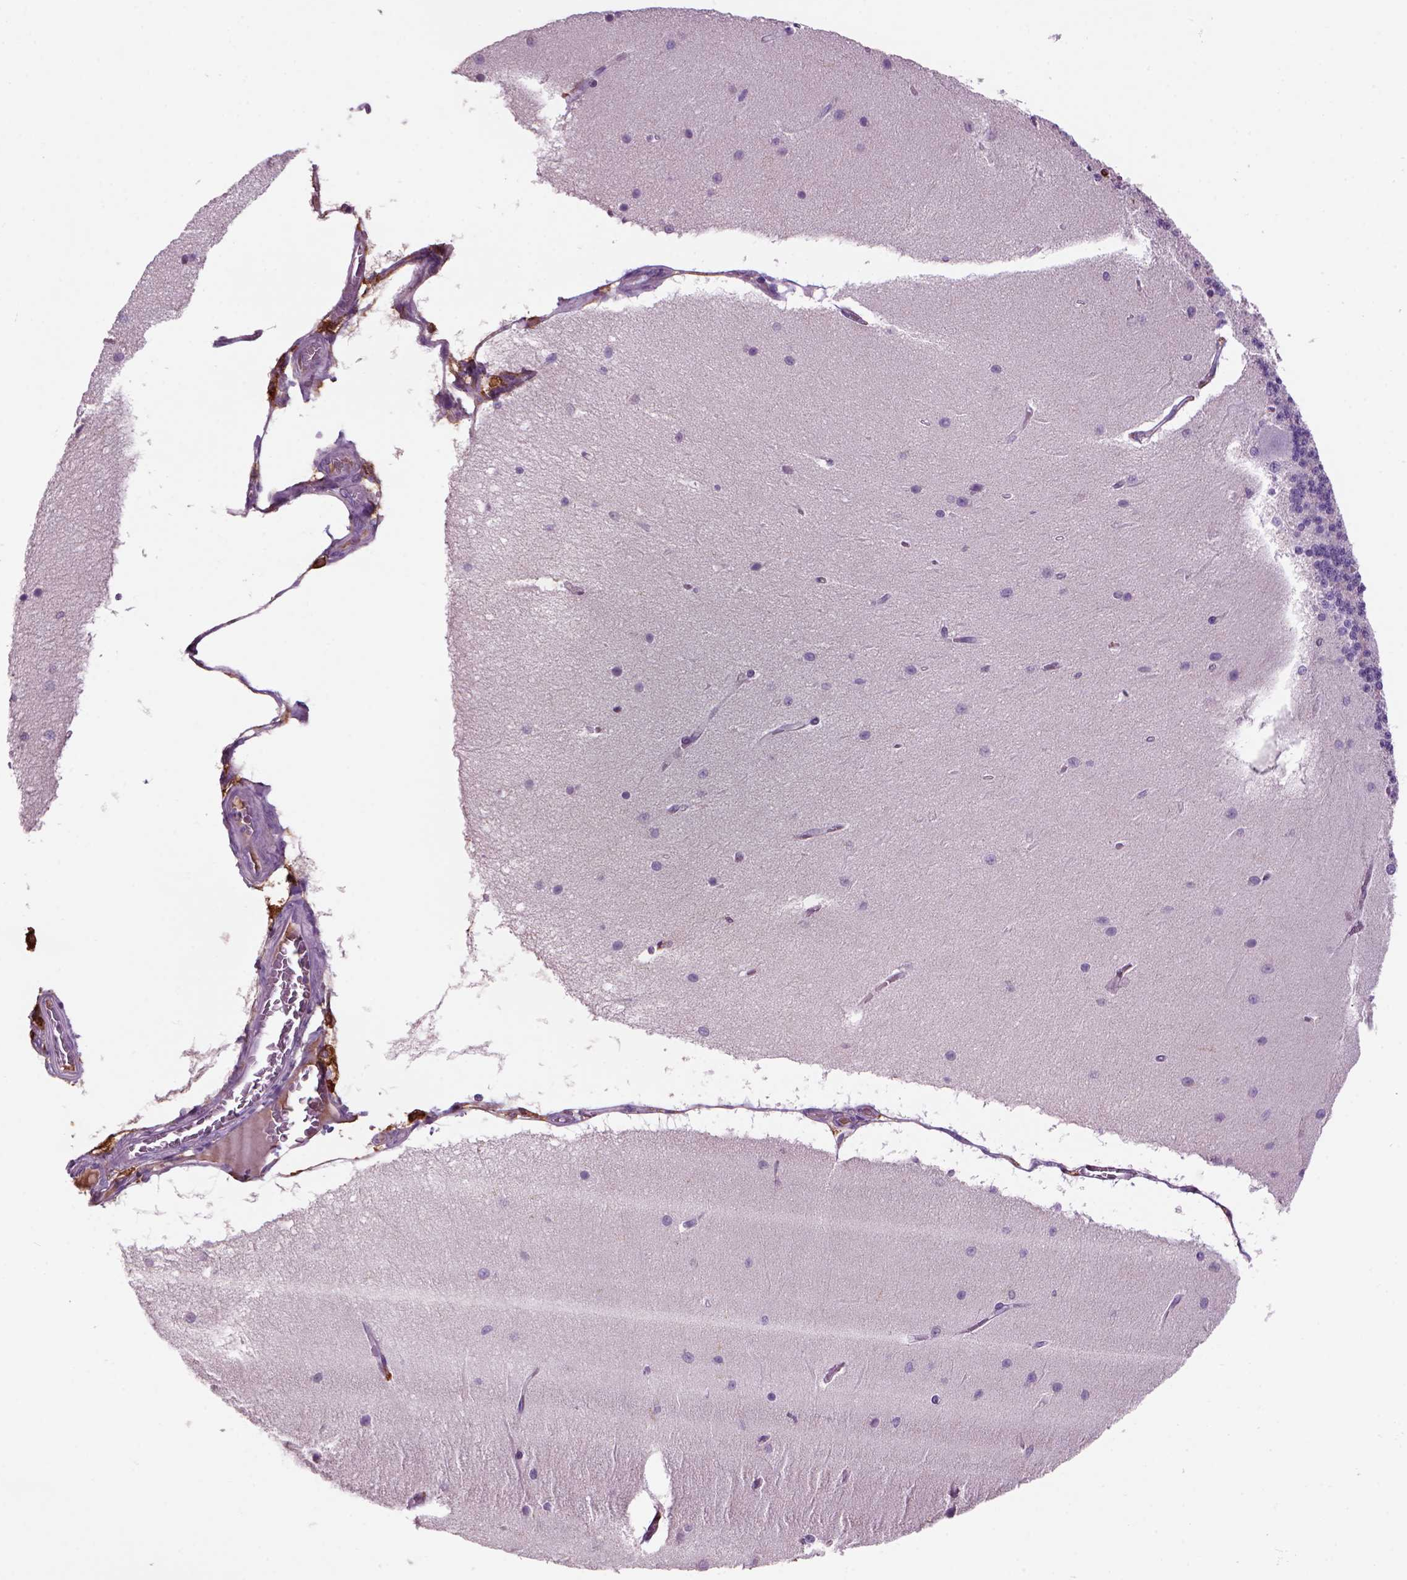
{"staining": {"intensity": "negative", "quantity": "none", "location": "none"}, "tissue": "cerebellum", "cell_type": "Cells in granular layer", "image_type": "normal", "snomed": [{"axis": "morphology", "description": "Normal tissue, NOS"}, {"axis": "topography", "description": "Cerebellum"}], "caption": "IHC of normal cerebellum shows no expression in cells in granular layer.", "gene": "CD14", "patient": {"sex": "female", "age": 54}}